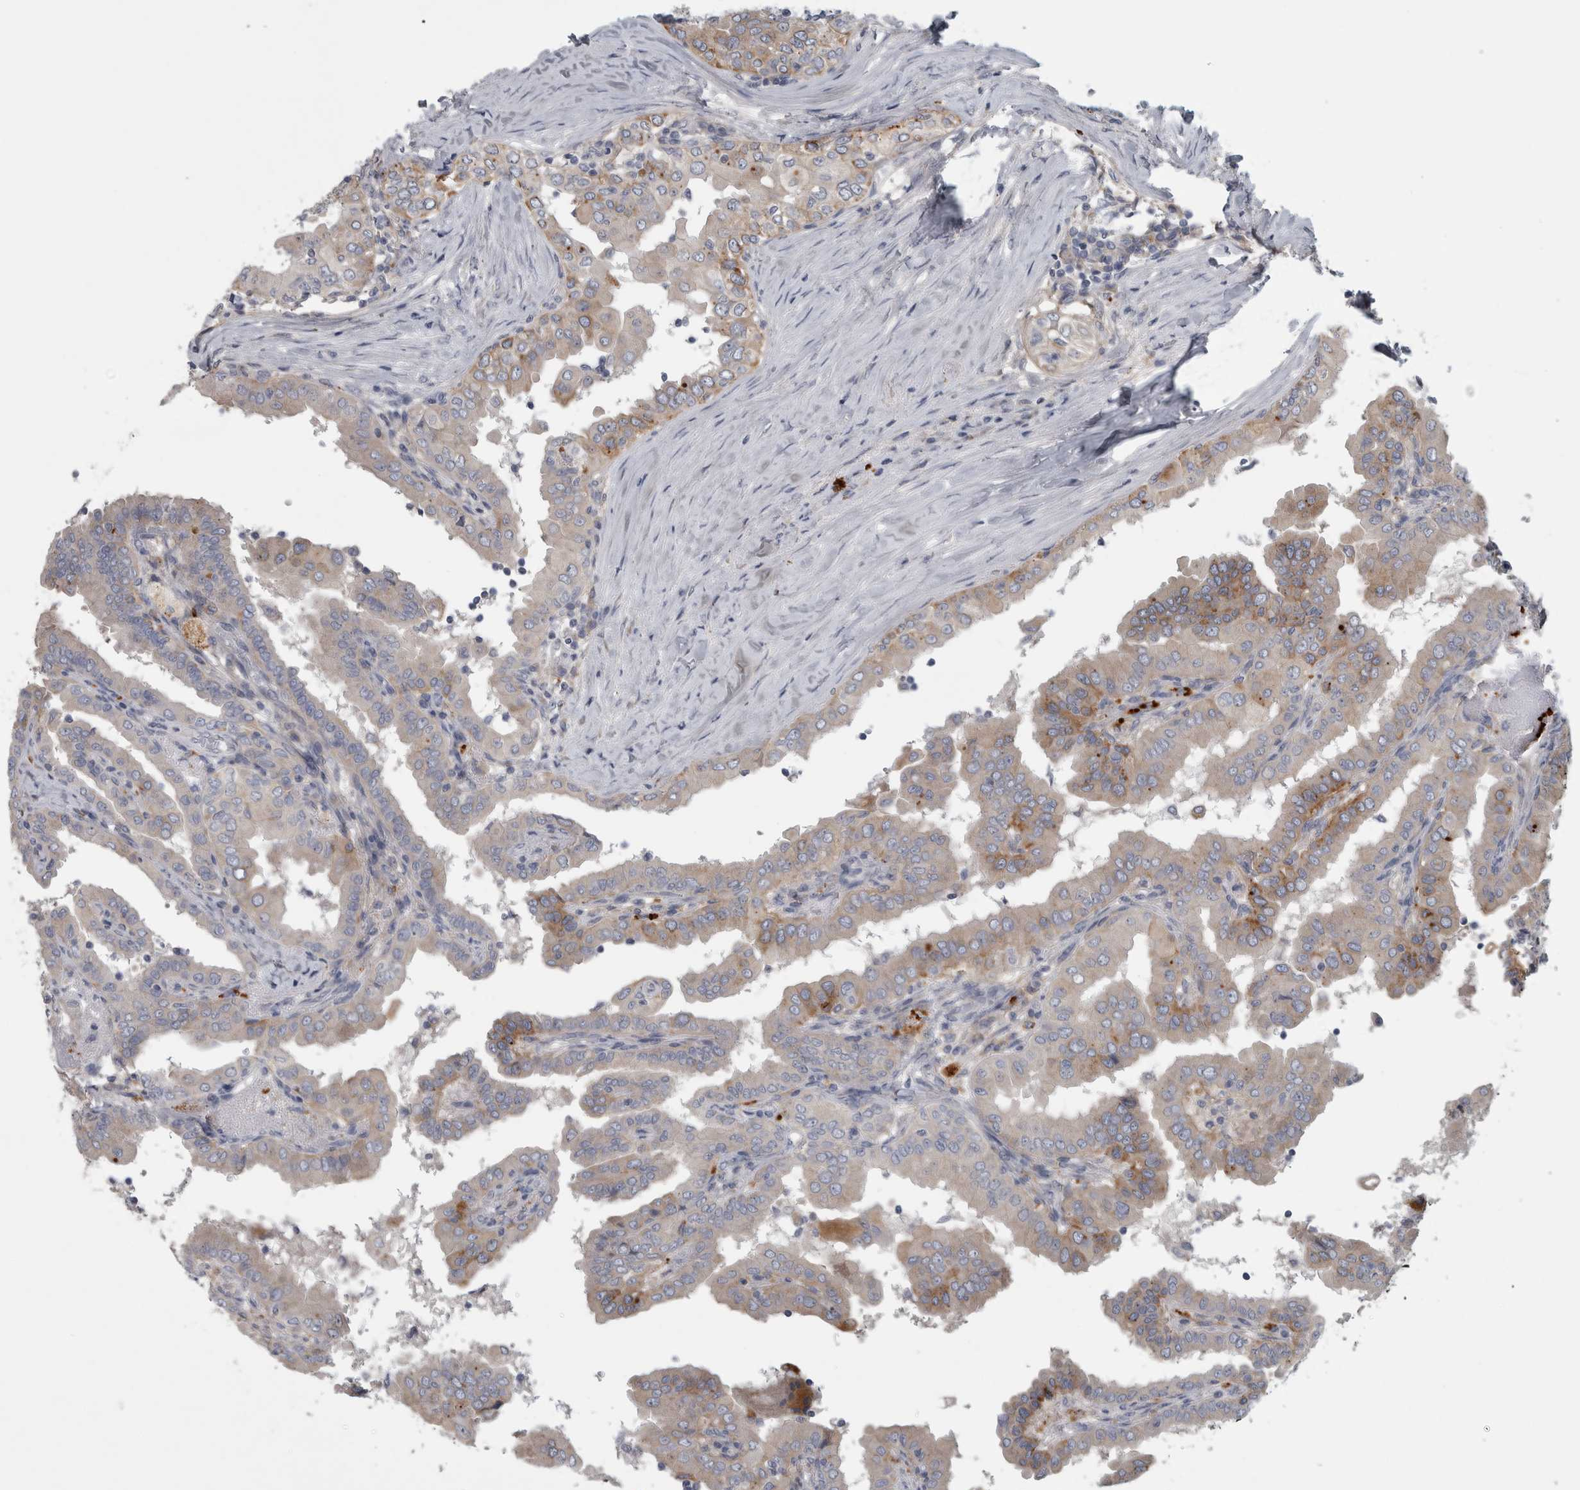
{"staining": {"intensity": "moderate", "quantity": "<25%", "location": "cytoplasmic/membranous"}, "tissue": "thyroid cancer", "cell_type": "Tumor cells", "image_type": "cancer", "snomed": [{"axis": "morphology", "description": "Papillary adenocarcinoma, NOS"}, {"axis": "topography", "description": "Thyroid gland"}], "caption": "High-magnification brightfield microscopy of thyroid cancer stained with DAB (3,3'-diaminobenzidine) (brown) and counterstained with hematoxylin (blue). tumor cells exhibit moderate cytoplasmic/membranous positivity is seen in approximately<25% of cells. The staining is performed using DAB brown chromogen to label protein expression. The nuclei are counter-stained blue using hematoxylin.", "gene": "ATXN2", "patient": {"sex": "male", "age": 33}}